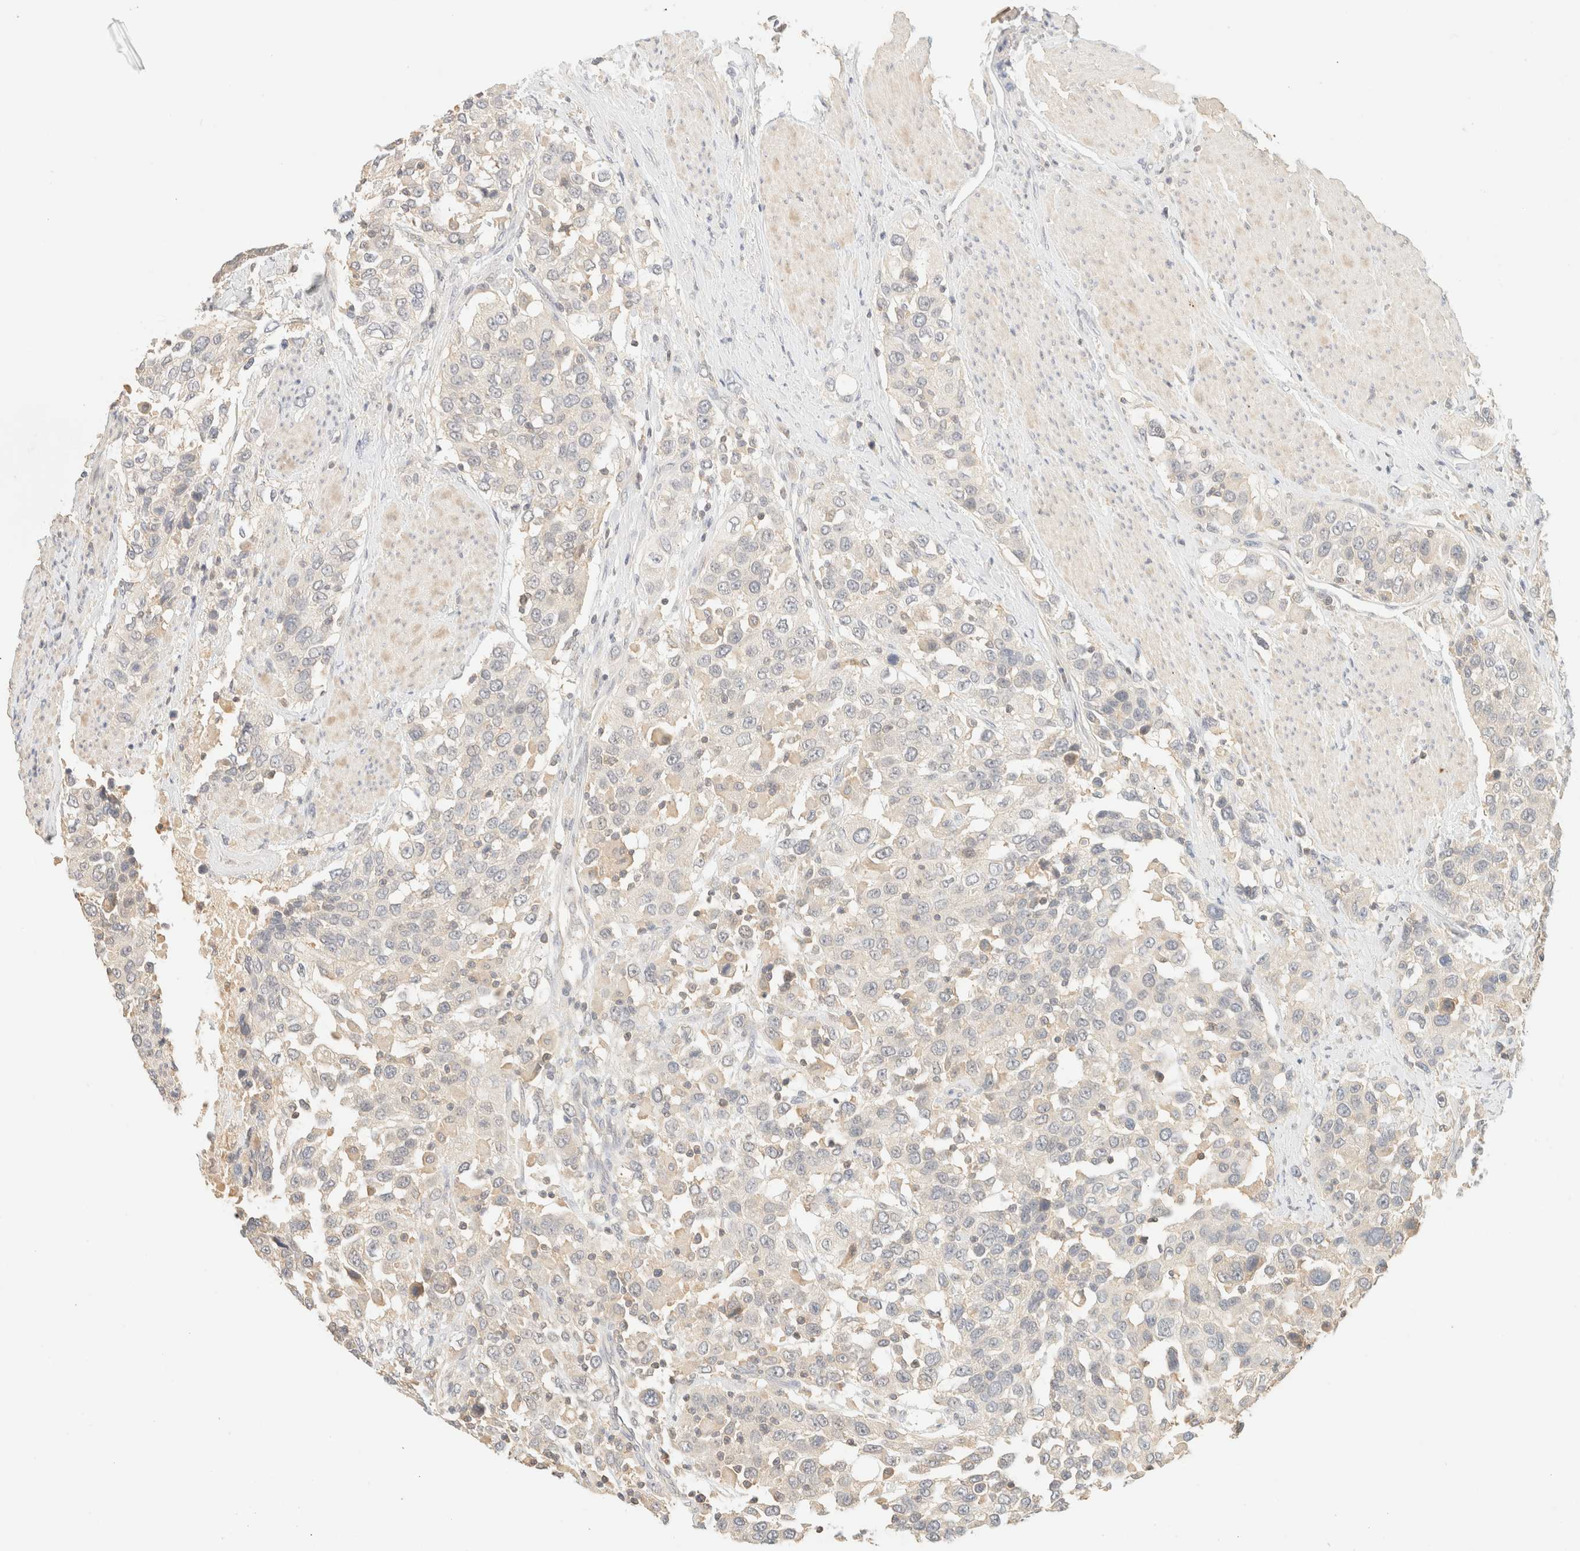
{"staining": {"intensity": "negative", "quantity": "none", "location": "none"}, "tissue": "urothelial cancer", "cell_type": "Tumor cells", "image_type": "cancer", "snomed": [{"axis": "morphology", "description": "Urothelial carcinoma, High grade"}, {"axis": "topography", "description": "Urinary bladder"}], "caption": "Tumor cells are negative for brown protein staining in urothelial carcinoma (high-grade).", "gene": "TIMD4", "patient": {"sex": "female", "age": 80}}